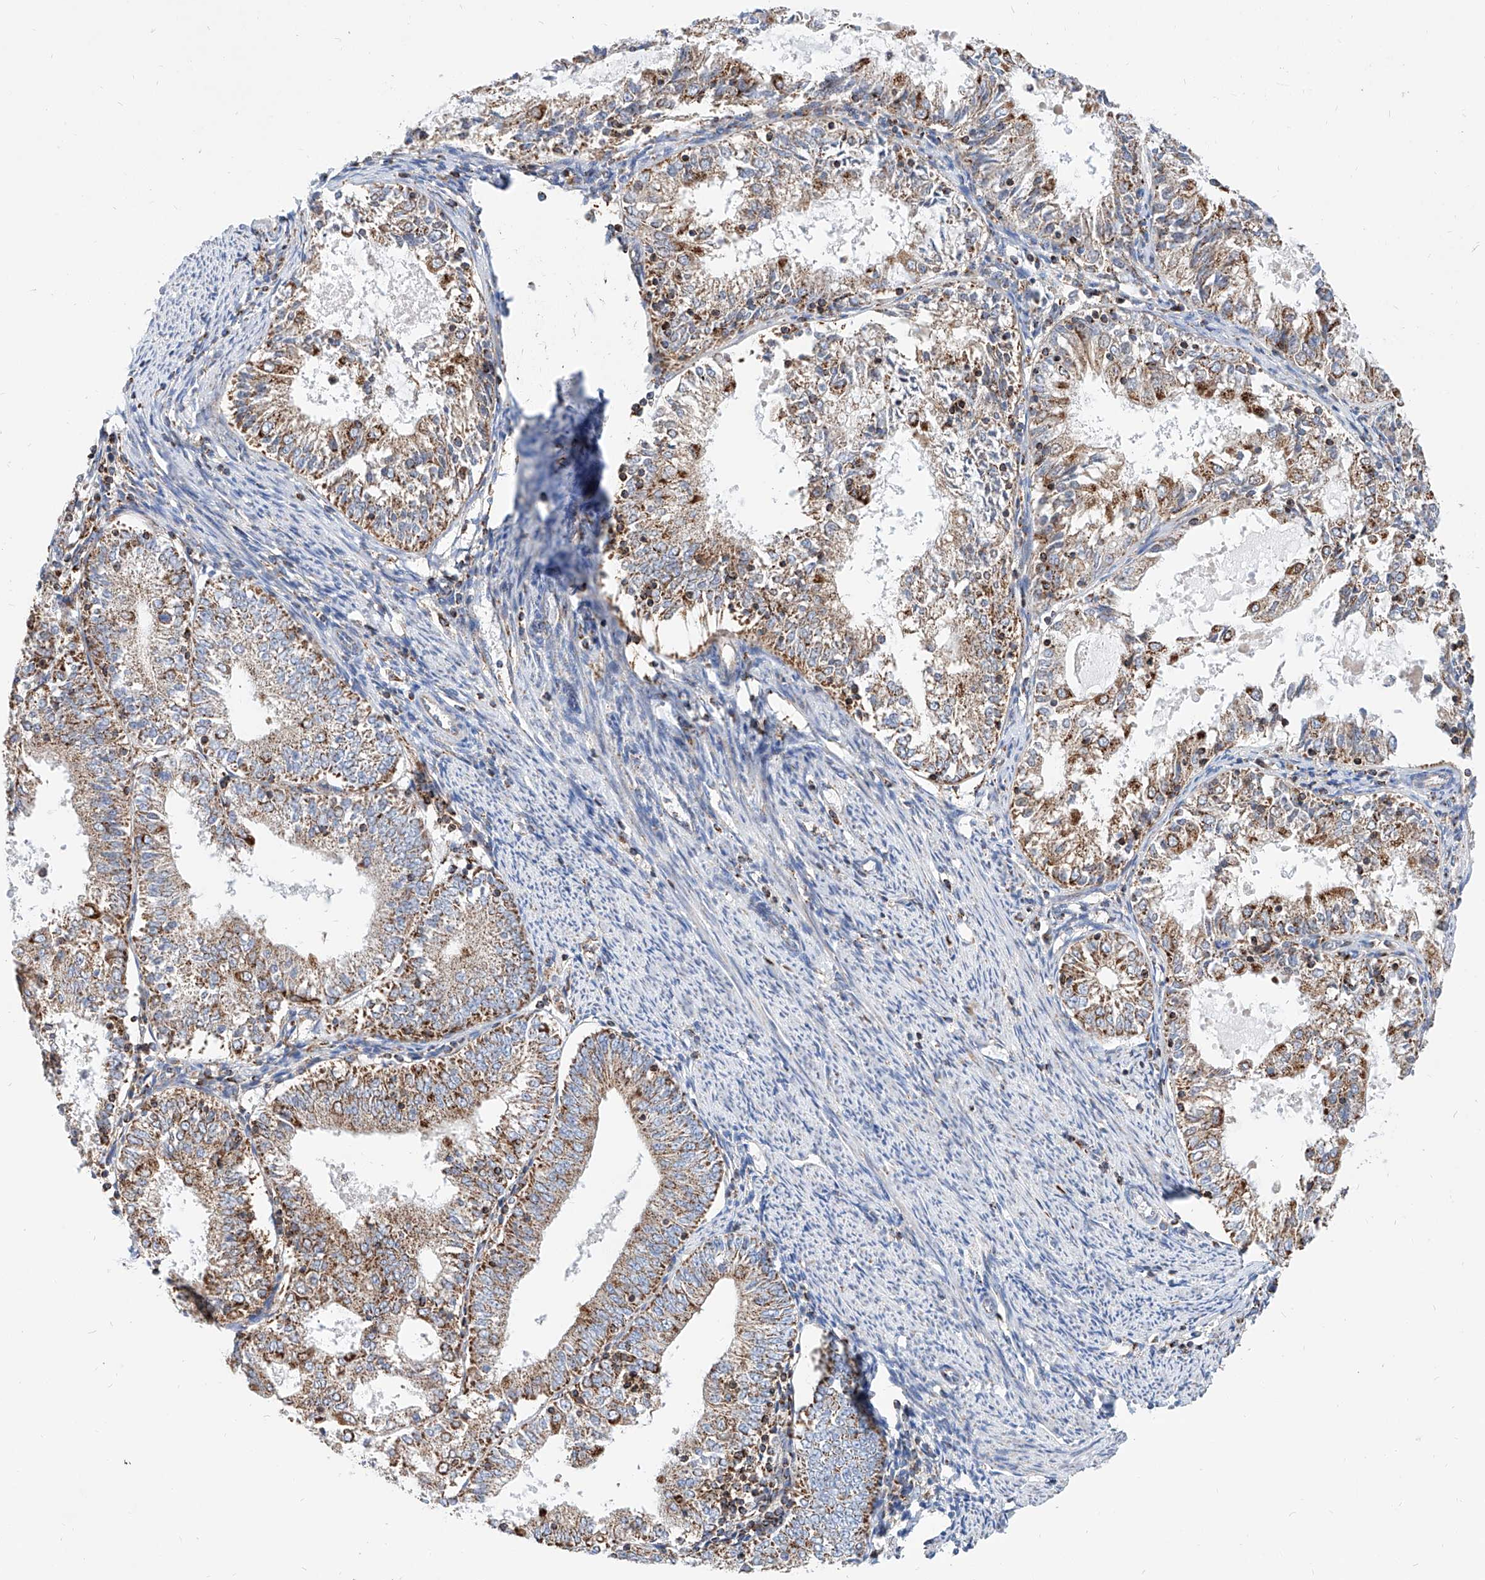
{"staining": {"intensity": "moderate", "quantity": "25%-75%", "location": "cytoplasmic/membranous"}, "tissue": "endometrial cancer", "cell_type": "Tumor cells", "image_type": "cancer", "snomed": [{"axis": "morphology", "description": "Adenocarcinoma, NOS"}, {"axis": "topography", "description": "Endometrium"}], "caption": "The histopathology image demonstrates staining of endometrial adenocarcinoma, revealing moderate cytoplasmic/membranous protein expression (brown color) within tumor cells.", "gene": "CPNE5", "patient": {"sex": "female", "age": 57}}